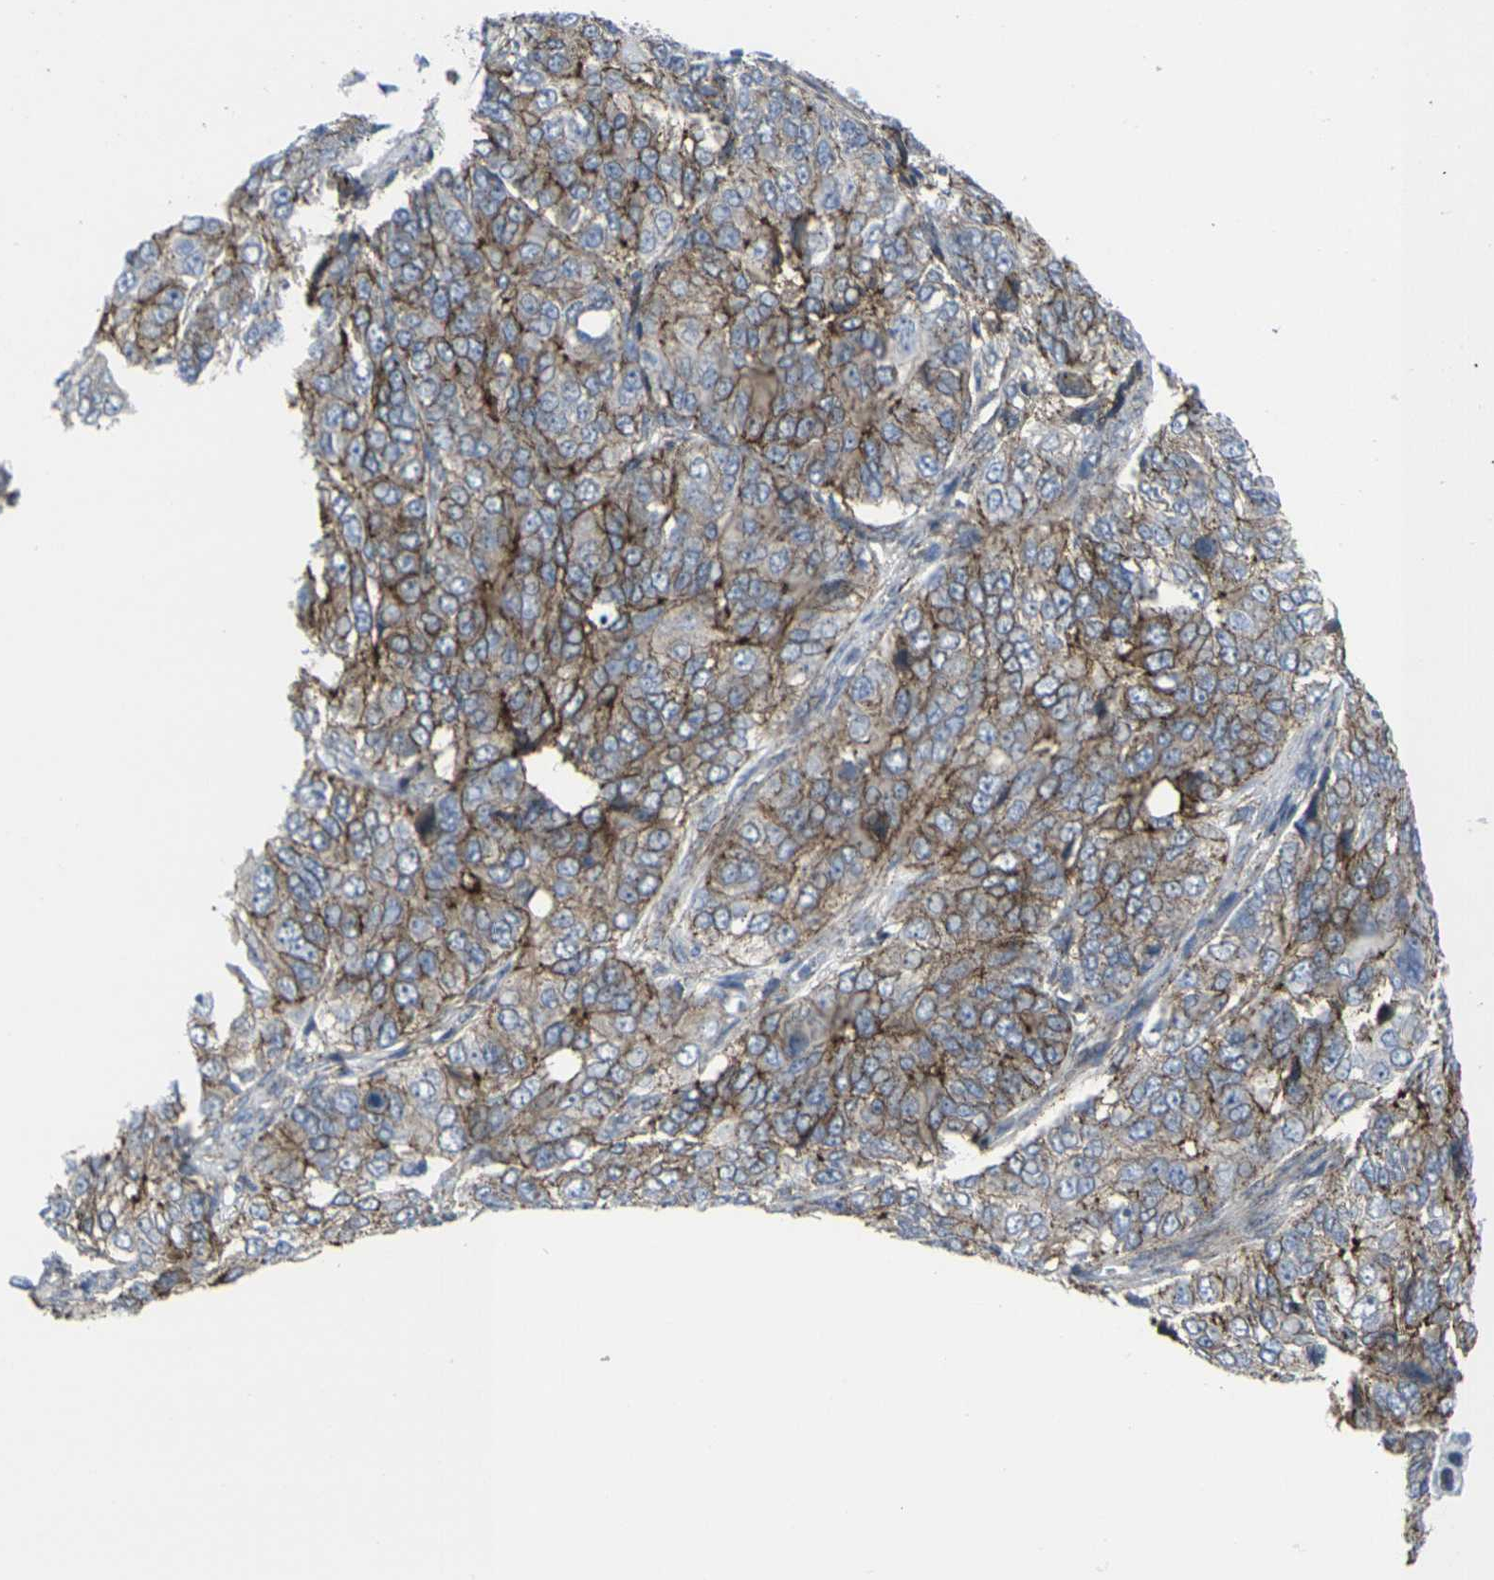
{"staining": {"intensity": "moderate", "quantity": "25%-75%", "location": "cytoplasmic/membranous"}, "tissue": "ovarian cancer", "cell_type": "Tumor cells", "image_type": "cancer", "snomed": [{"axis": "morphology", "description": "Carcinoma, endometroid"}, {"axis": "topography", "description": "Ovary"}], "caption": "Ovarian cancer (endometroid carcinoma) stained with a brown dye exhibits moderate cytoplasmic/membranous positive expression in about 25%-75% of tumor cells.", "gene": "CDH11", "patient": {"sex": "female", "age": 51}}